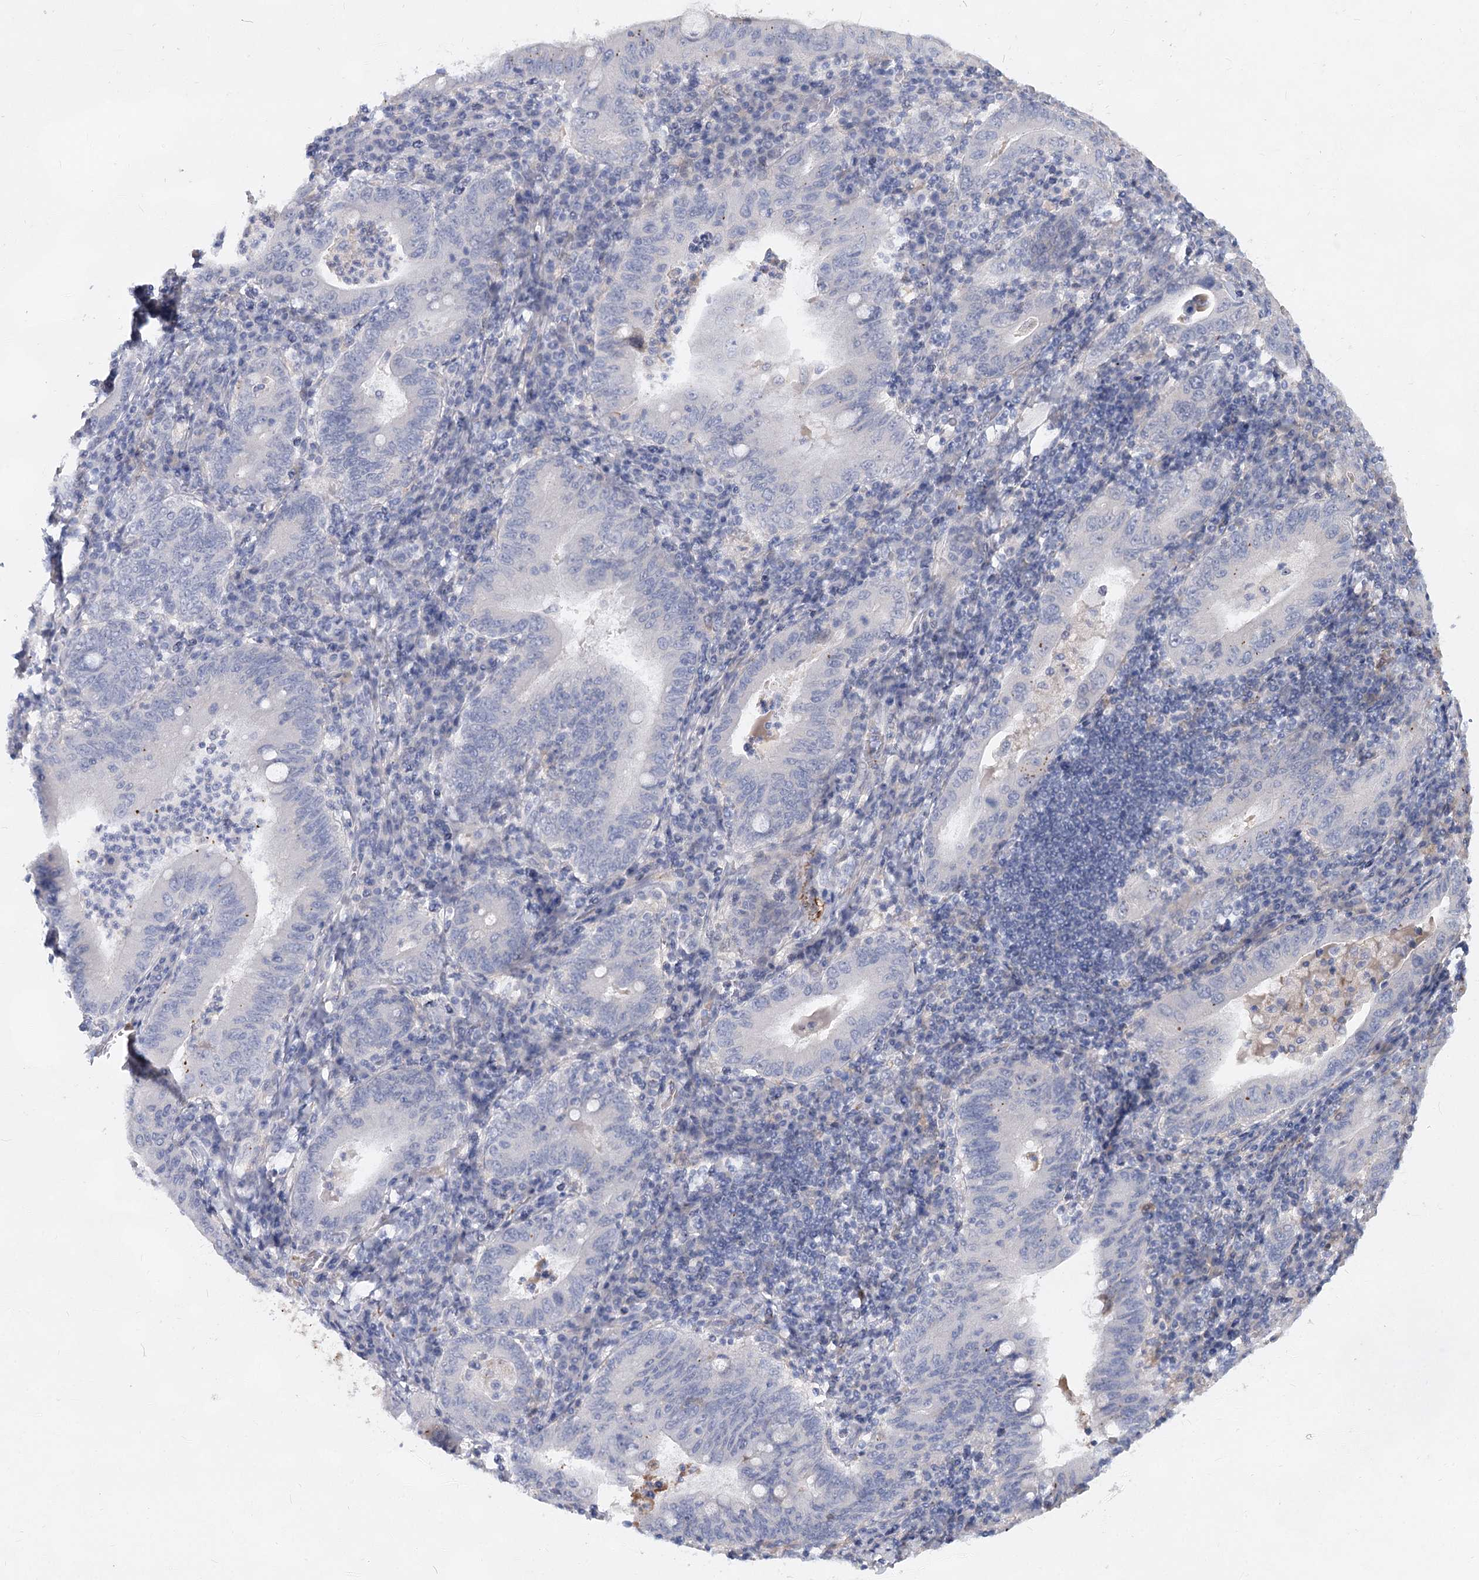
{"staining": {"intensity": "negative", "quantity": "none", "location": "none"}, "tissue": "stomach cancer", "cell_type": "Tumor cells", "image_type": "cancer", "snomed": [{"axis": "morphology", "description": "Normal tissue, NOS"}, {"axis": "morphology", "description": "Adenocarcinoma, NOS"}, {"axis": "topography", "description": "Esophagus"}, {"axis": "topography", "description": "Stomach, upper"}, {"axis": "topography", "description": "Peripheral nerve tissue"}], "caption": "The immunohistochemistry (IHC) histopathology image has no significant staining in tumor cells of adenocarcinoma (stomach) tissue. (DAB immunohistochemistry, high magnification).", "gene": "TASOR2", "patient": {"sex": "male", "age": 62}}